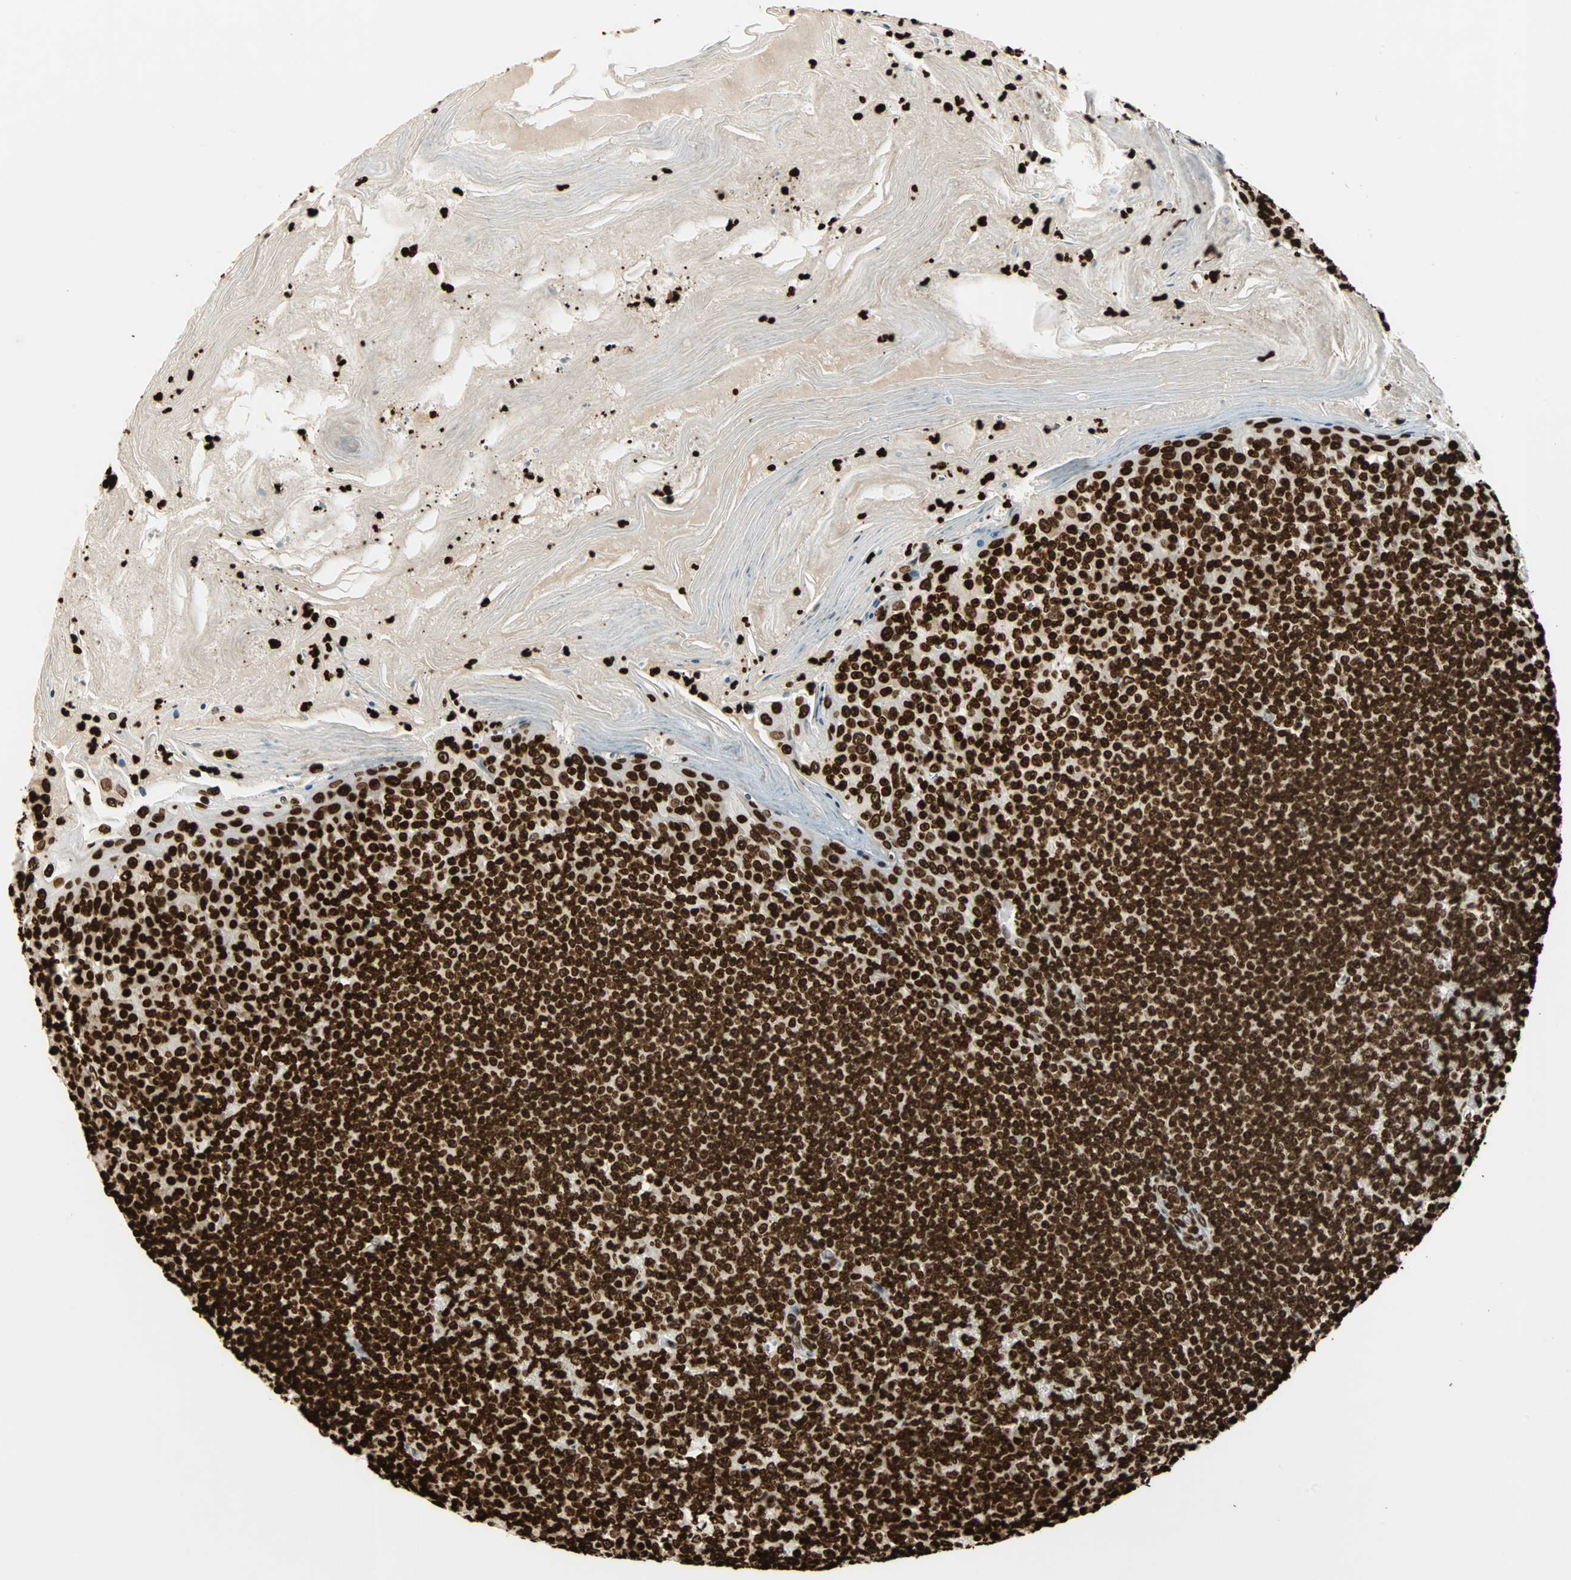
{"staining": {"intensity": "strong", "quantity": ">75%", "location": "nuclear"}, "tissue": "tonsil", "cell_type": "Germinal center cells", "image_type": "normal", "snomed": [{"axis": "morphology", "description": "Normal tissue, NOS"}, {"axis": "topography", "description": "Tonsil"}], "caption": "Immunohistochemical staining of unremarkable human tonsil displays >75% levels of strong nuclear protein expression in approximately >75% of germinal center cells.", "gene": "GLI2", "patient": {"sex": "male", "age": 31}}